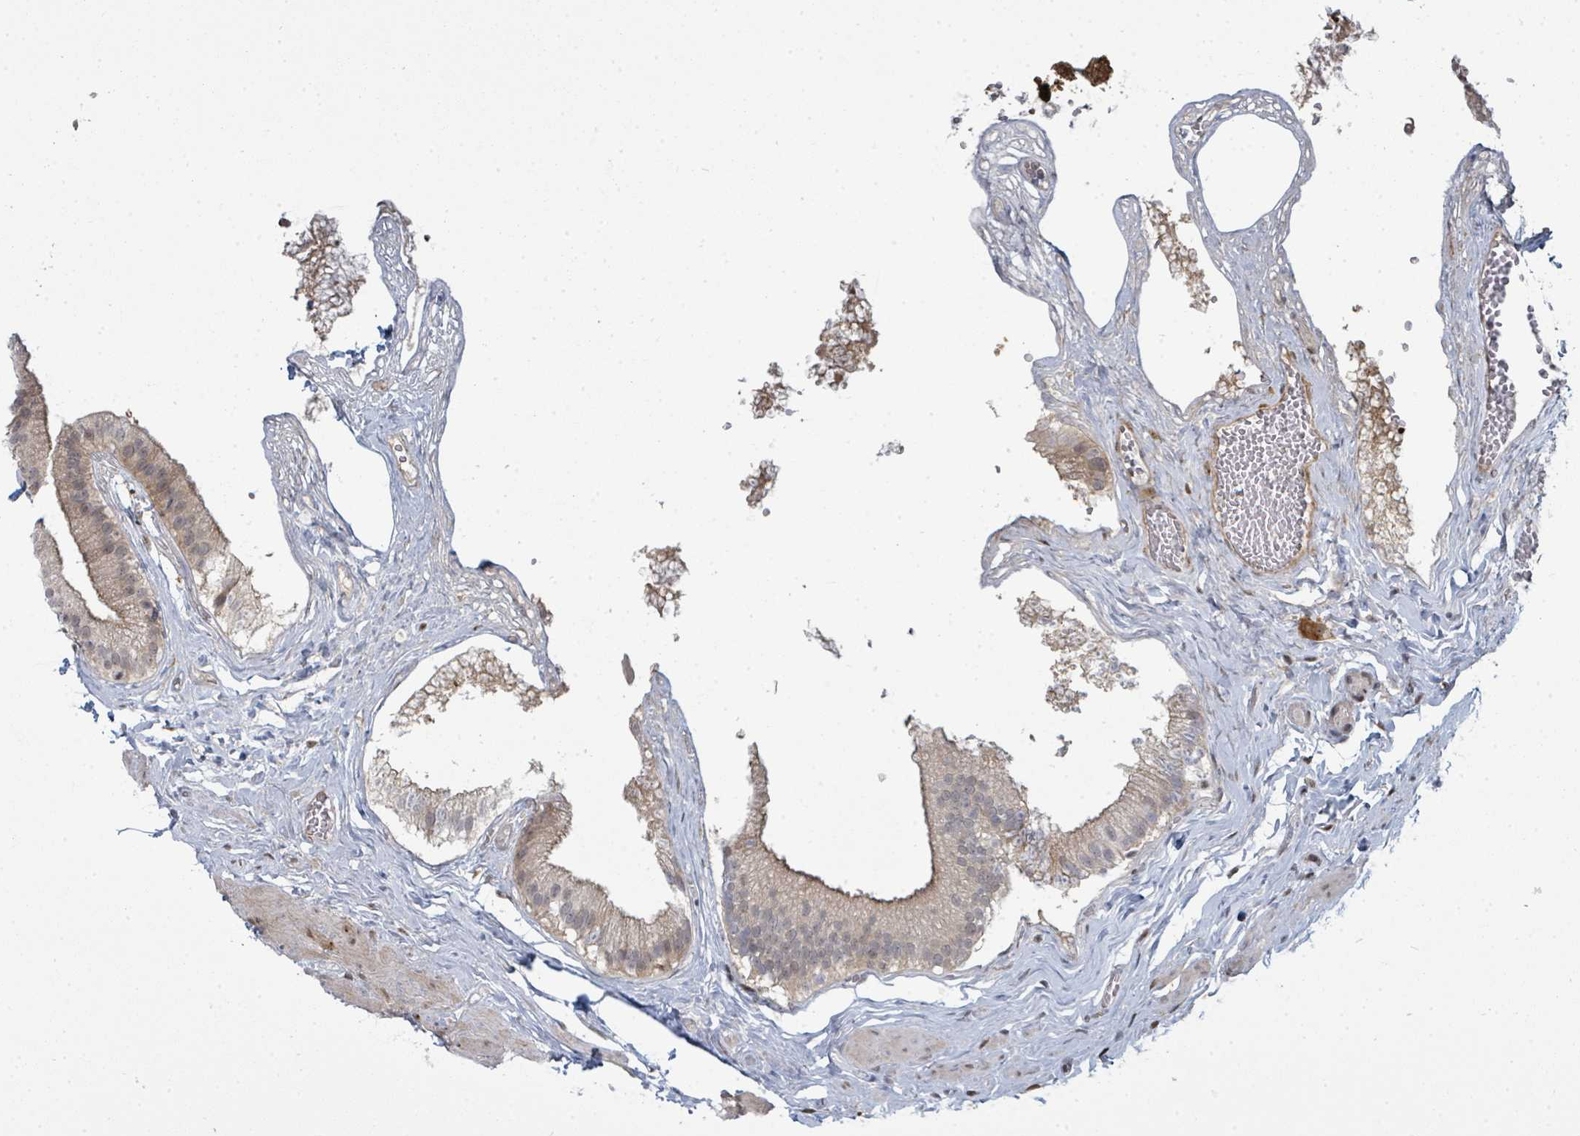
{"staining": {"intensity": "moderate", "quantity": "25%-75%", "location": "cytoplasmic/membranous"}, "tissue": "gallbladder", "cell_type": "Glandular cells", "image_type": "normal", "snomed": [{"axis": "morphology", "description": "Normal tissue, NOS"}, {"axis": "topography", "description": "Gallbladder"}], "caption": "This image exhibits normal gallbladder stained with IHC to label a protein in brown. The cytoplasmic/membranous of glandular cells show moderate positivity for the protein. Nuclei are counter-stained blue.", "gene": "PSMG2", "patient": {"sex": "female", "age": 54}}